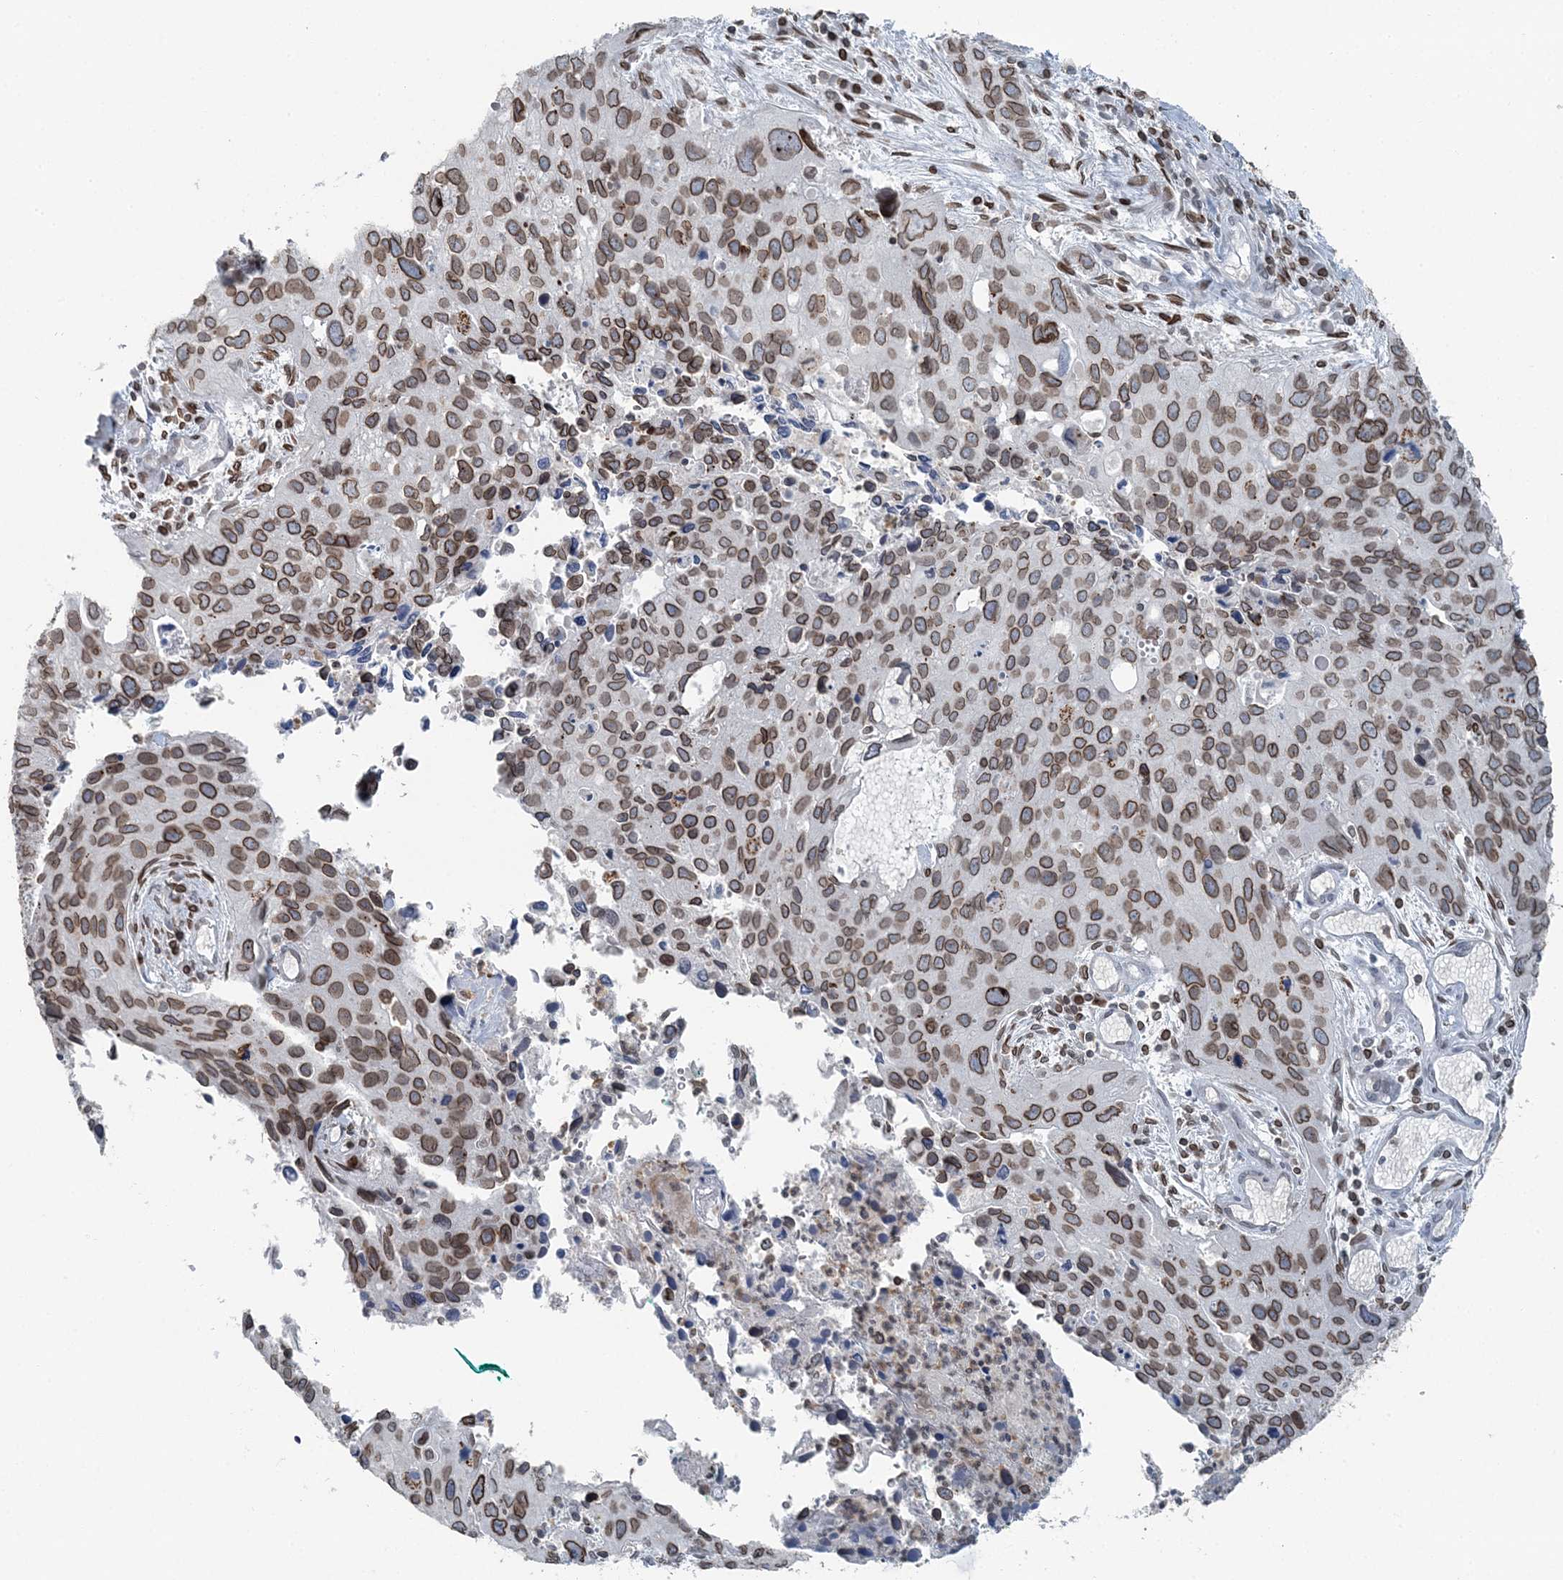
{"staining": {"intensity": "moderate", "quantity": ">75%", "location": "cytoplasmic/membranous,nuclear"}, "tissue": "cervical cancer", "cell_type": "Tumor cells", "image_type": "cancer", "snomed": [{"axis": "morphology", "description": "Squamous cell carcinoma, NOS"}, {"axis": "topography", "description": "Cervix"}], "caption": "A medium amount of moderate cytoplasmic/membranous and nuclear staining is identified in approximately >75% of tumor cells in squamous cell carcinoma (cervical) tissue.", "gene": "GJD4", "patient": {"sex": "female", "age": 55}}